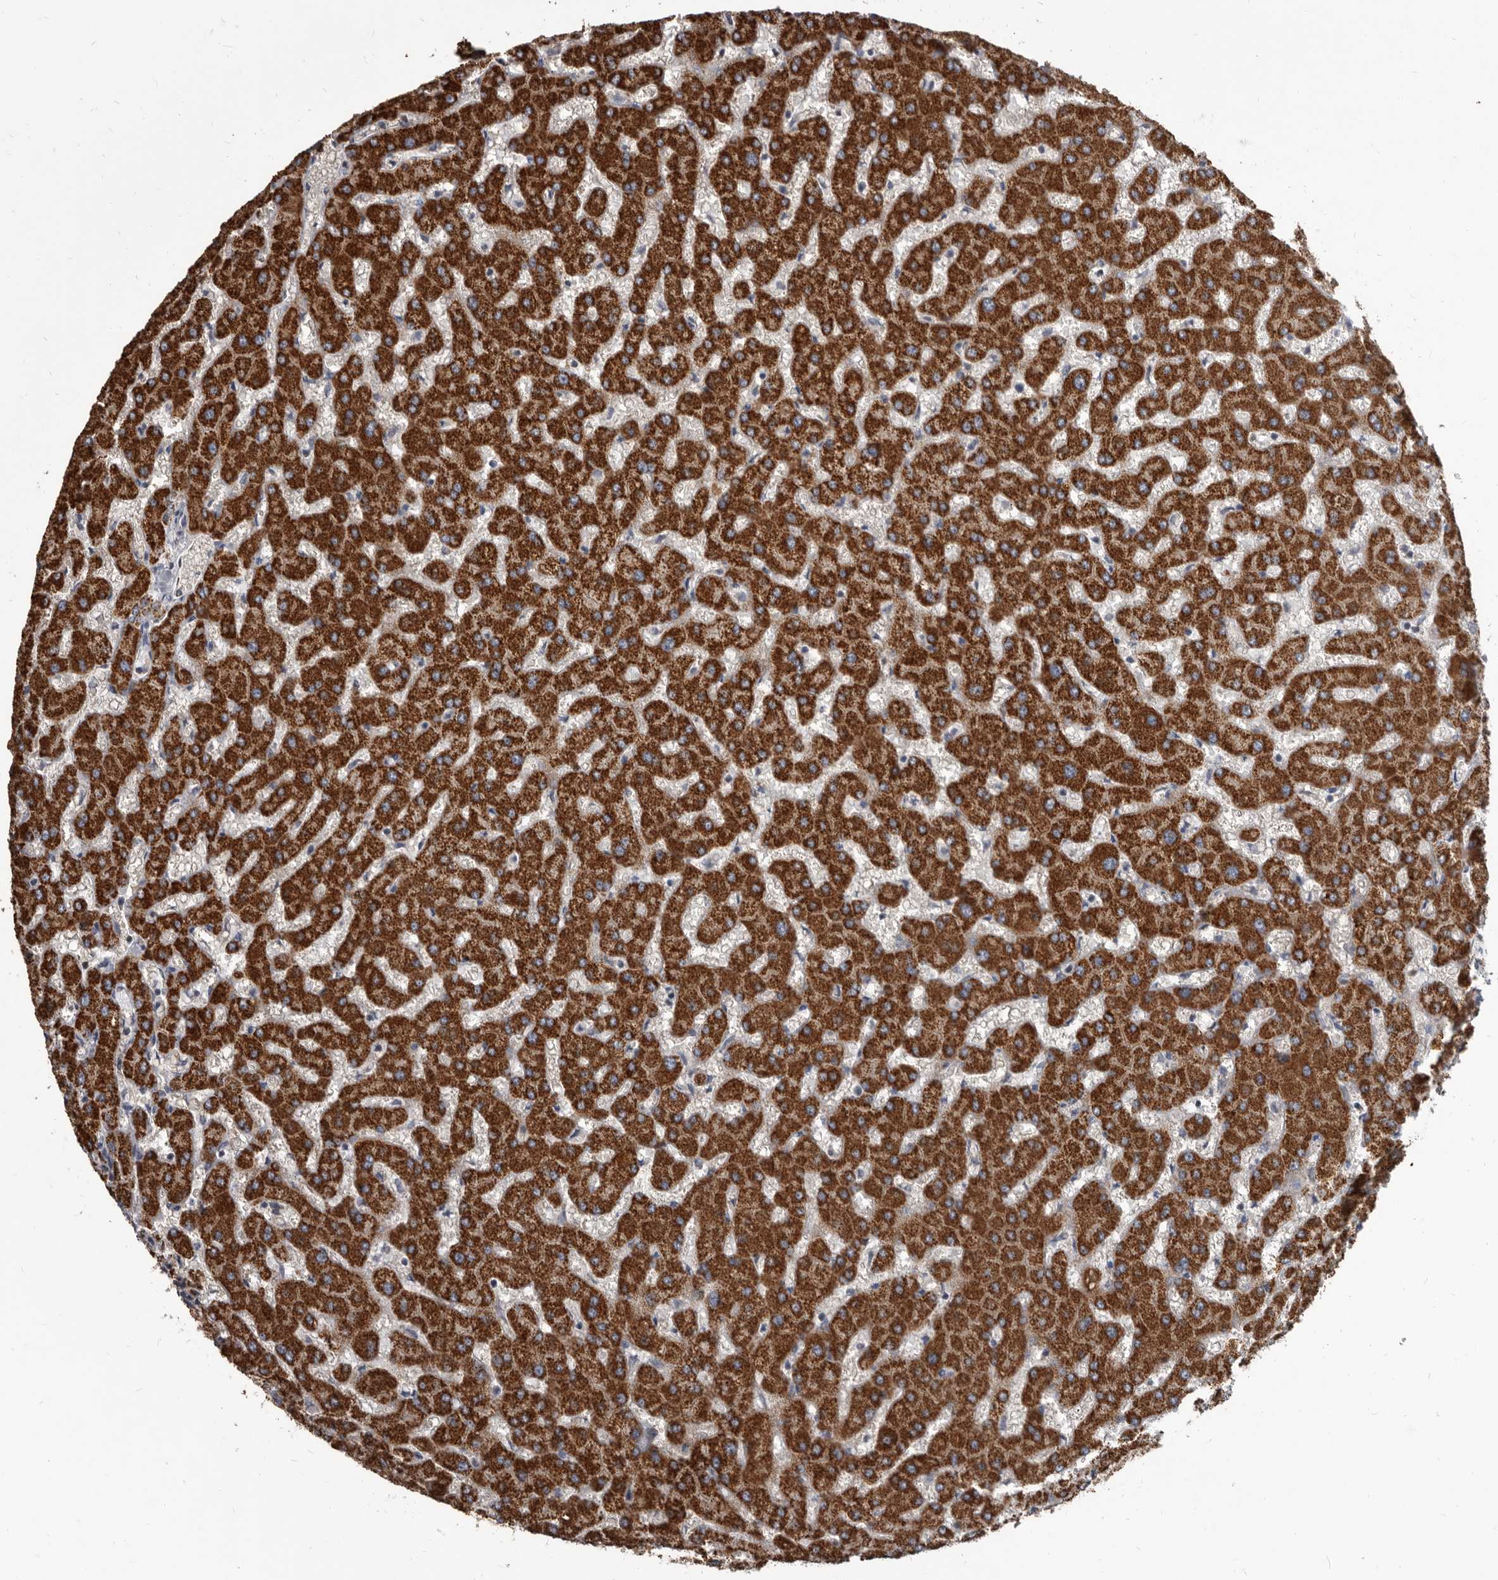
{"staining": {"intensity": "weak", "quantity": "<25%", "location": "cytoplasmic/membranous"}, "tissue": "liver", "cell_type": "Cholangiocytes", "image_type": "normal", "snomed": [{"axis": "morphology", "description": "Normal tissue, NOS"}, {"axis": "topography", "description": "Liver"}], "caption": "Micrograph shows no protein staining in cholangiocytes of unremarkable liver.", "gene": "ALDH5A1", "patient": {"sex": "female", "age": 63}}